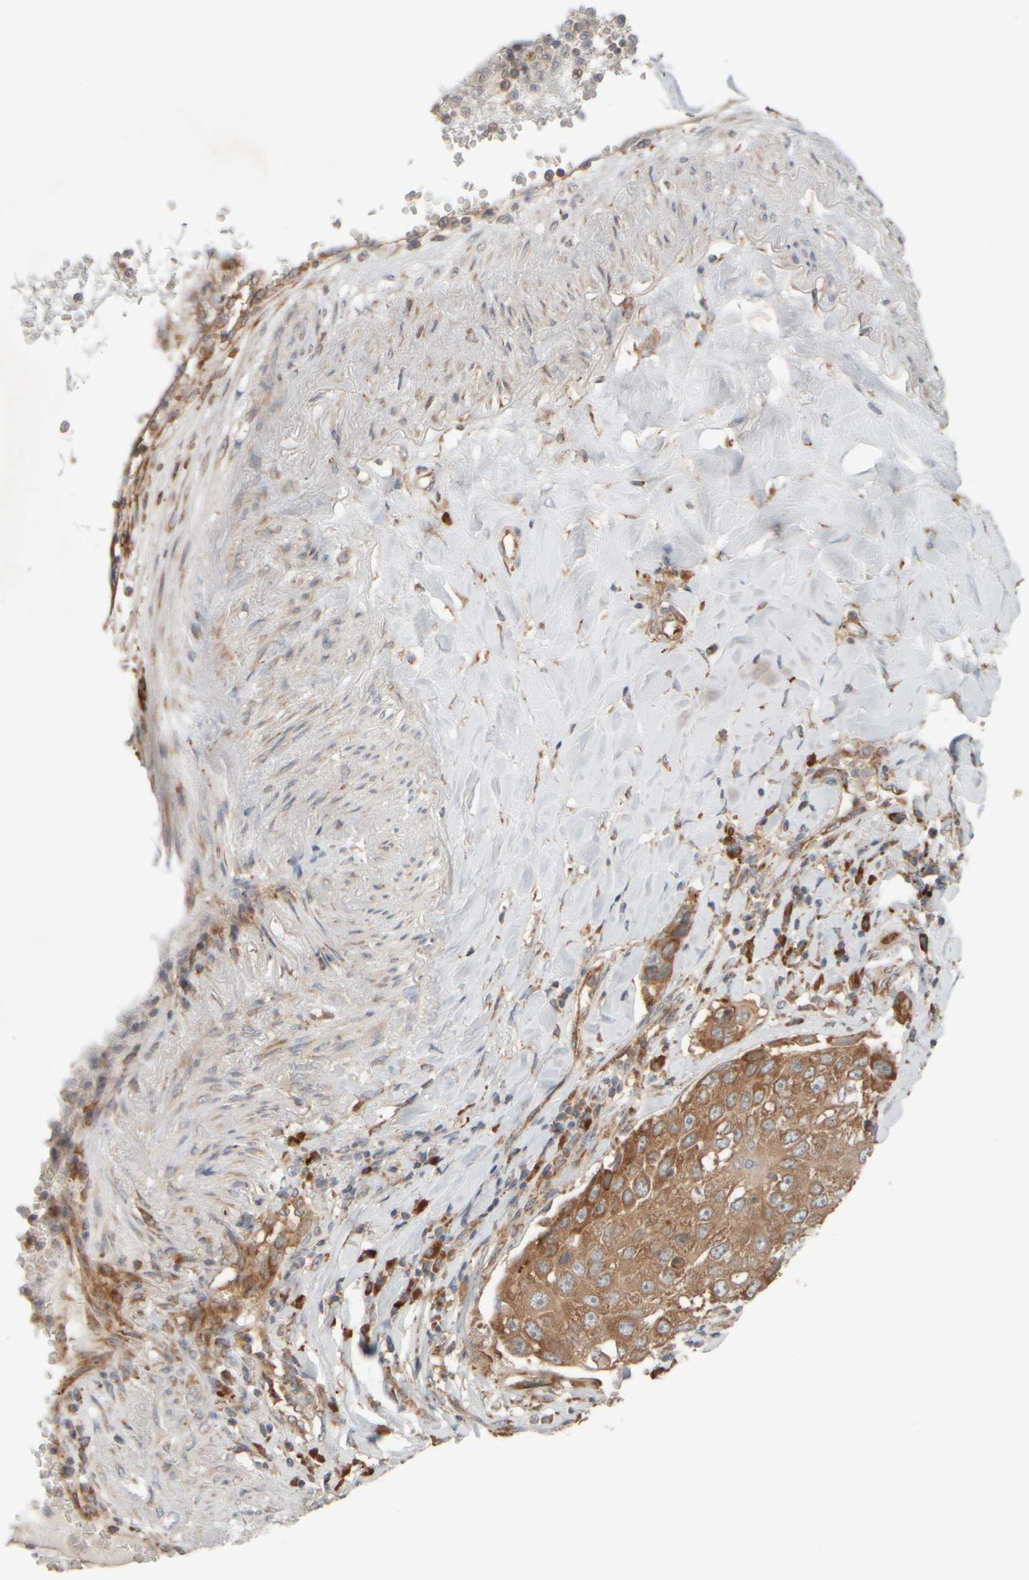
{"staining": {"intensity": "moderate", "quantity": ">75%", "location": "cytoplasmic/membranous"}, "tissue": "lung cancer", "cell_type": "Tumor cells", "image_type": "cancer", "snomed": [{"axis": "morphology", "description": "Squamous cell carcinoma, NOS"}, {"axis": "topography", "description": "Lung"}], "caption": "Immunohistochemistry (IHC) (DAB) staining of human lung cancer demonstrates moderate cytoplasmic/membranous protein positivity in approximately >75% of tumor cells.", "gene": "EIF2B3", "patient": {"sex": "male", "age": 61}}